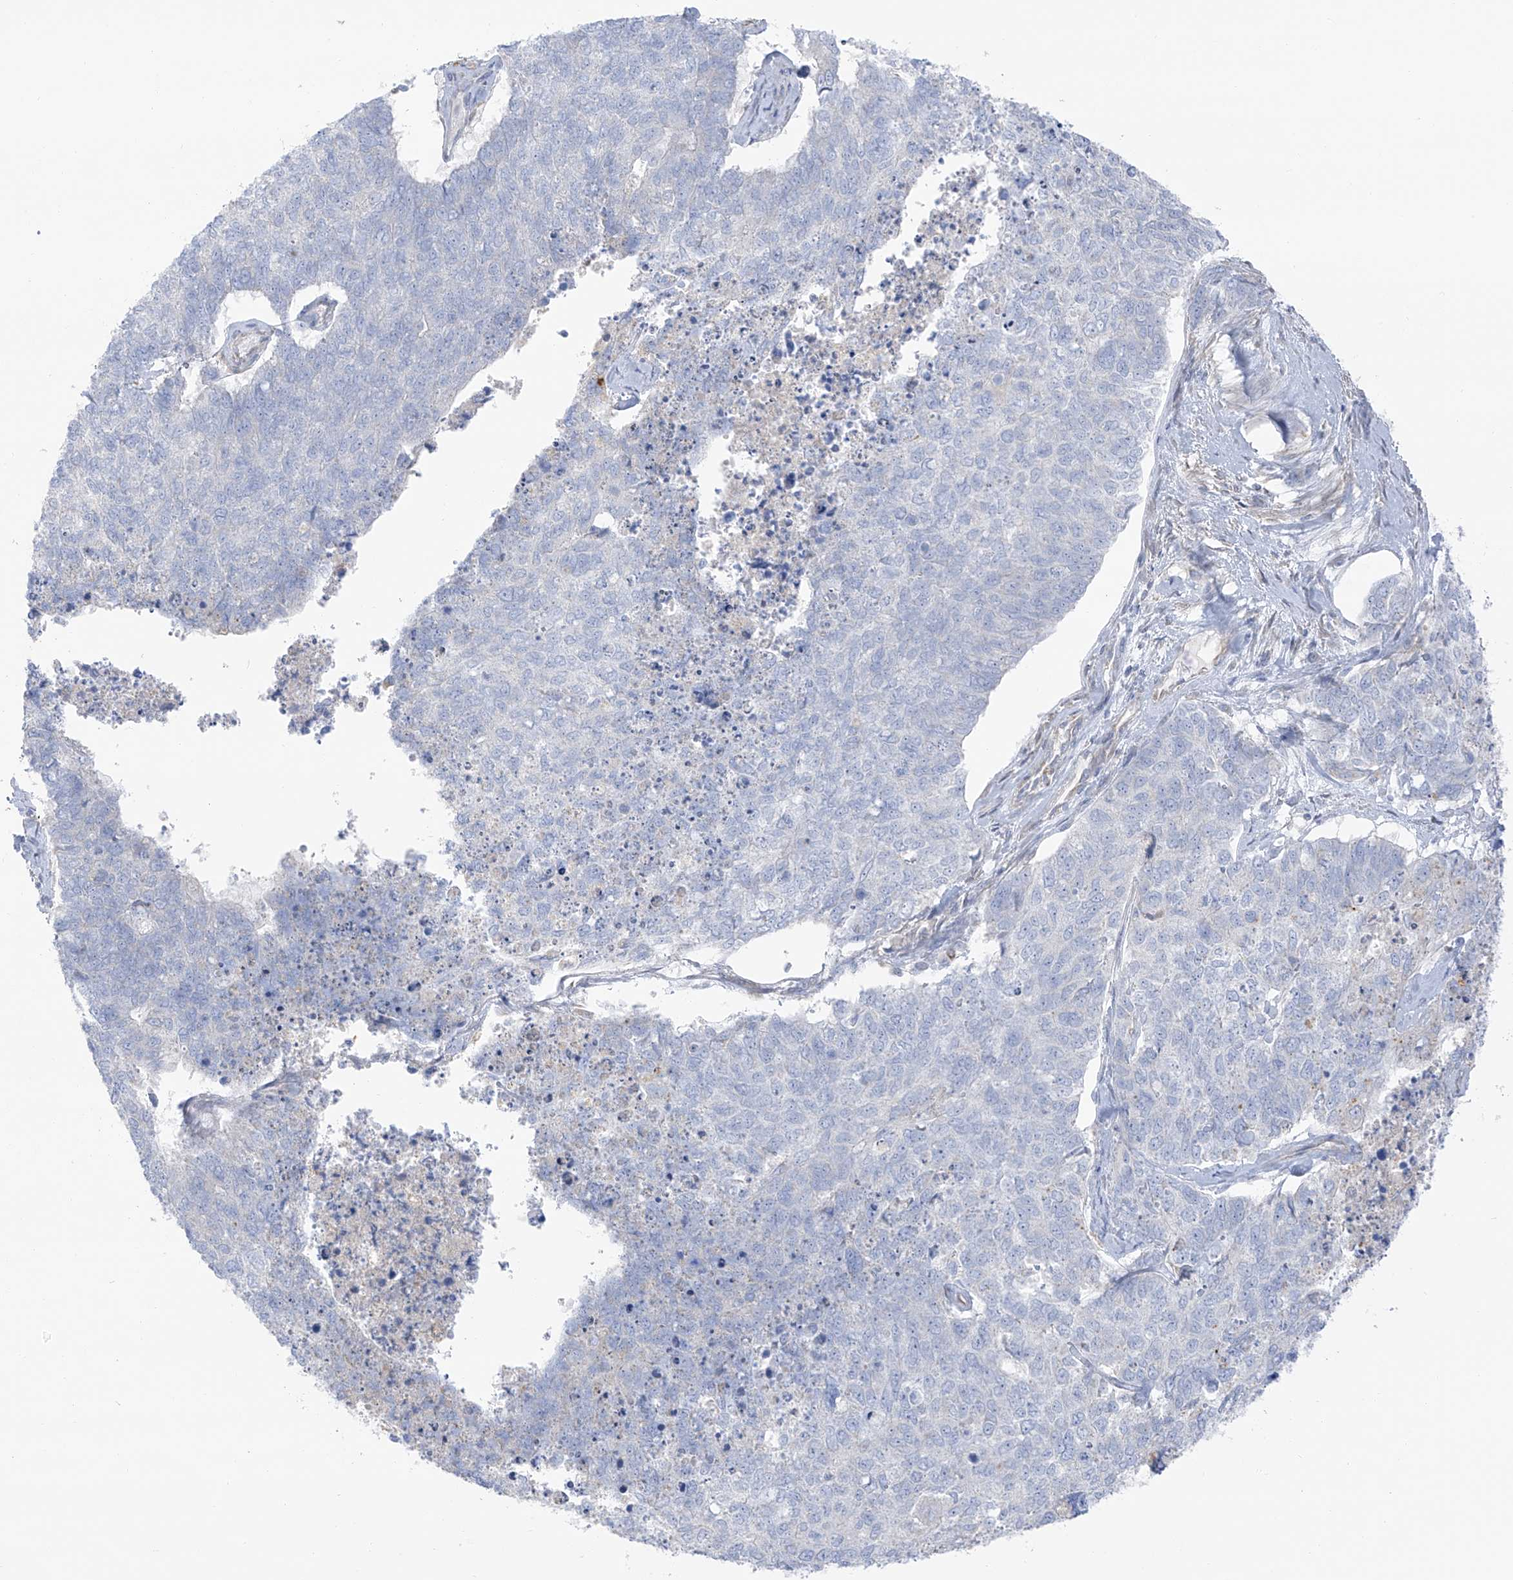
{"staining": {"intensity": "negative", "quantity": "none", "location": "none"}, "tissue": "cervical cancer", "cell_type": "Tumor cells", "image_type": "cancer", "snomed": [{"axis": "morphology", "description": "Squamous cell carcinoma, NOS"}, {"axis": "topography", "description": "Cervix"}], "caption": "Cervical cancer (squamous cell carcinoma) was stained to show a protein in brown. There is no significant expression in tumor cells.", "gene": "TAL2", "patient": {"sex": "female", "age": 63}}